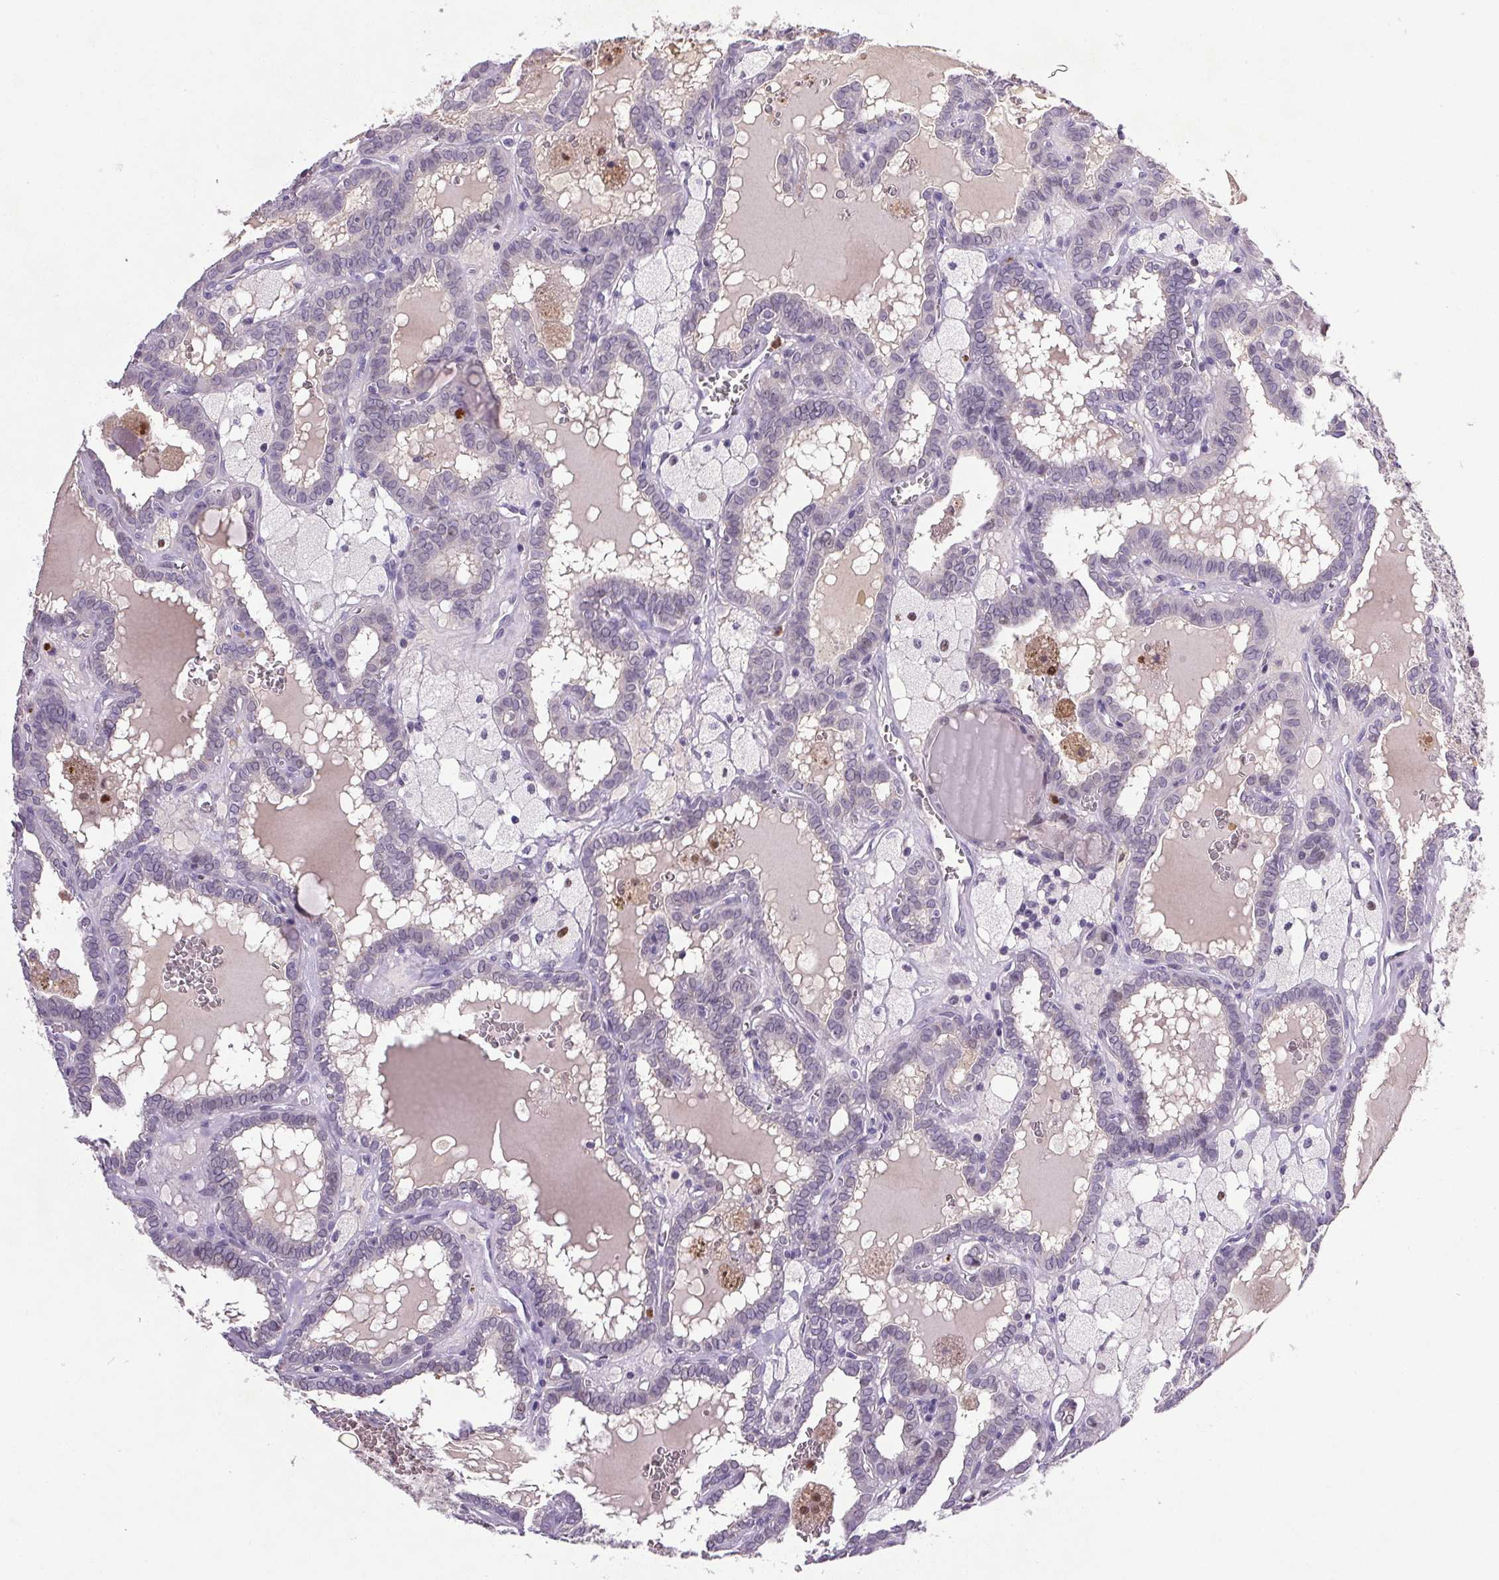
{"staining": {"intensity": "negative", "quantity": "none", "location": "none"}, "tissue": "thyroid cancer", "cell_type": "Tumor cells", "image_type": "cancer", "snomed": [{"axis": "morphology", "description": "Papillary adenocarcinoma, NOS"}, {"axis": "topography", "description": "Thyroid gland"}], "caption": "The photomicrograph reveals no staining of tumor cells in papillary adenocarcinoma (thyroid).", "gene": "TRDN", "patient": {"sex": "female", "age": 39}}